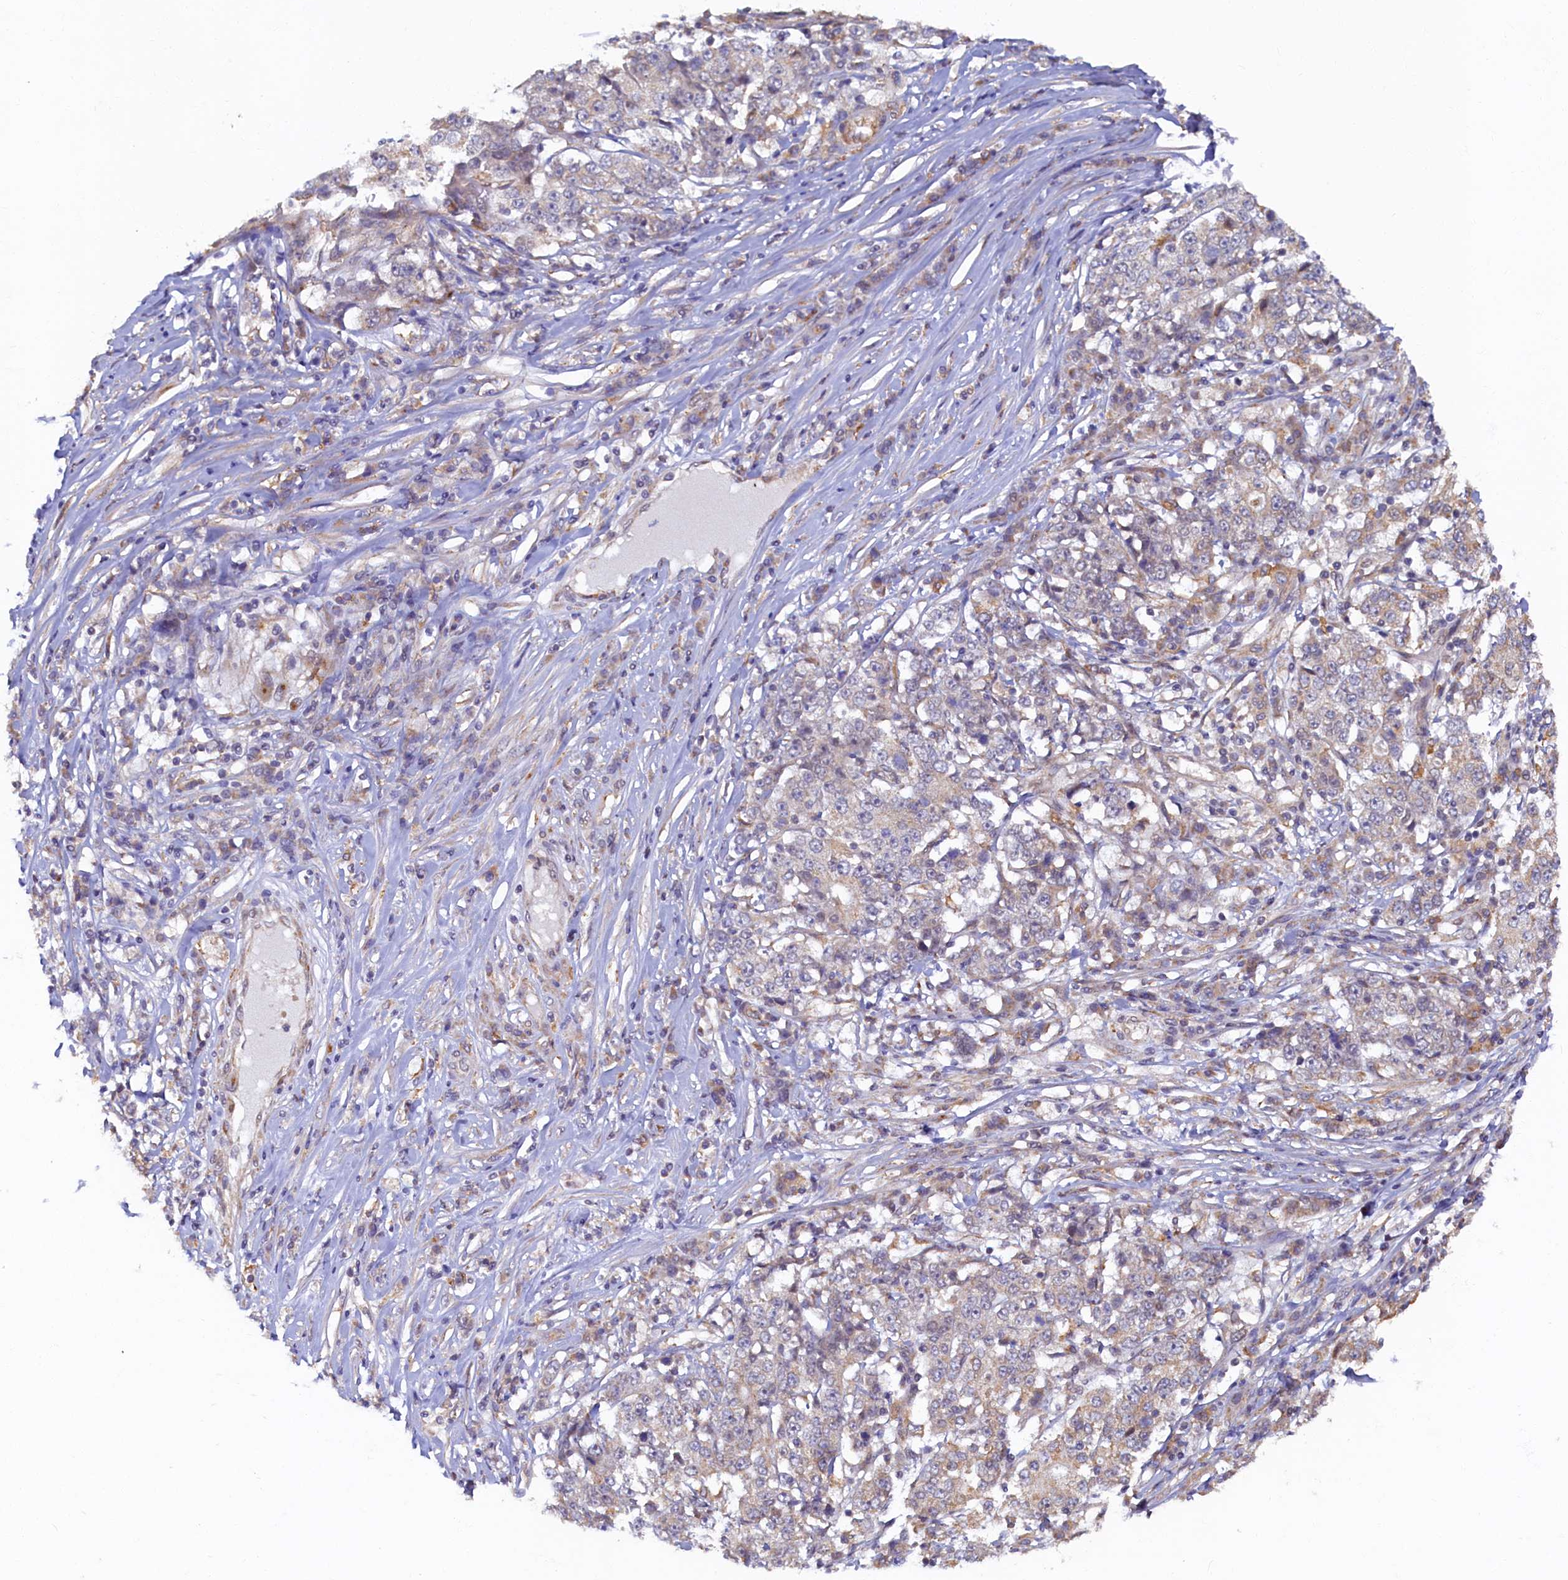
{"staining": {"intensity": "negative", "quantity": "none", "location": "none"}, "tissue": "stomach cancer", "cell_type": "Tumor cells", "image_type": "cancer", "snomed": [{"axis": "morphology", "description": "Adenocarcinoma, NOS"}, {"axis": "topography", "description": "Stomach"}], "caption": "Immunohistochemical staining of human stomach adenocarcinoma exhibits no significant staining in tumor cells. (DAB immunohistochemistry with hematoxylin counter stain).", "gene": "STX12", "patient": {"sex": "male", "age": 59}}